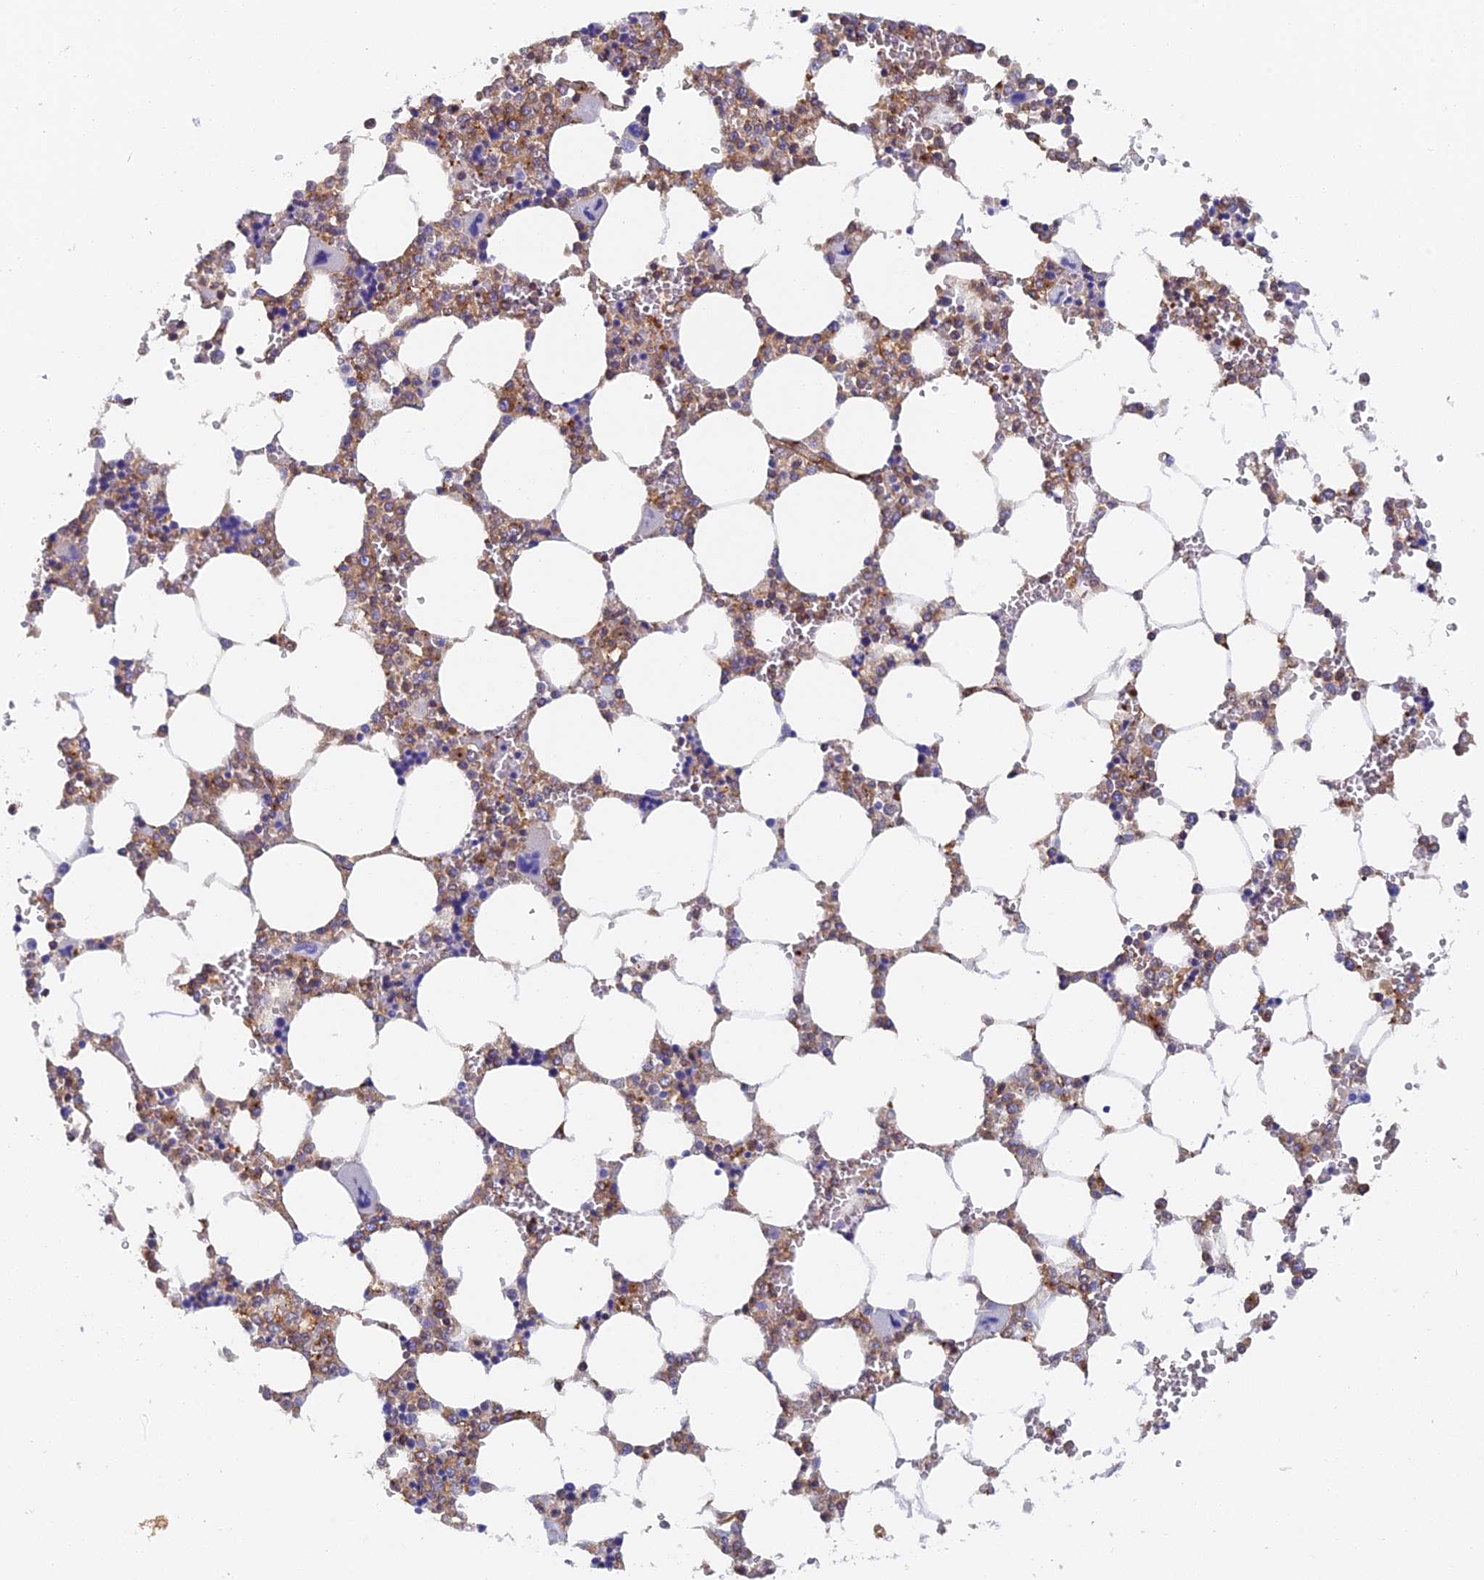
{"staining": {"intensity": "moderate", "quantity": "25%-75%", "location": "cytoplasmic/membranous"}, "tissue": "bone marrow", "cell_type": "Hematopoietic cells", "image_type": "normal", "snomed": [{"axis": "morphology", "description": "Normal tissue, NOS"}, {"axis": "topography", "description": "Bone marrow"}], "caption": "Protein expression analysis of benign bone marrow shows moderate cytoplasmic/membranous staining in about 25%-75% of hematopoietic cells. (DAB (3,3'-diaminobenzidine) IHC, brown staining for protein, blue staining for nuclei).", "gene": "DCTN2", "patient": {"sex": "male", "age": 64}}